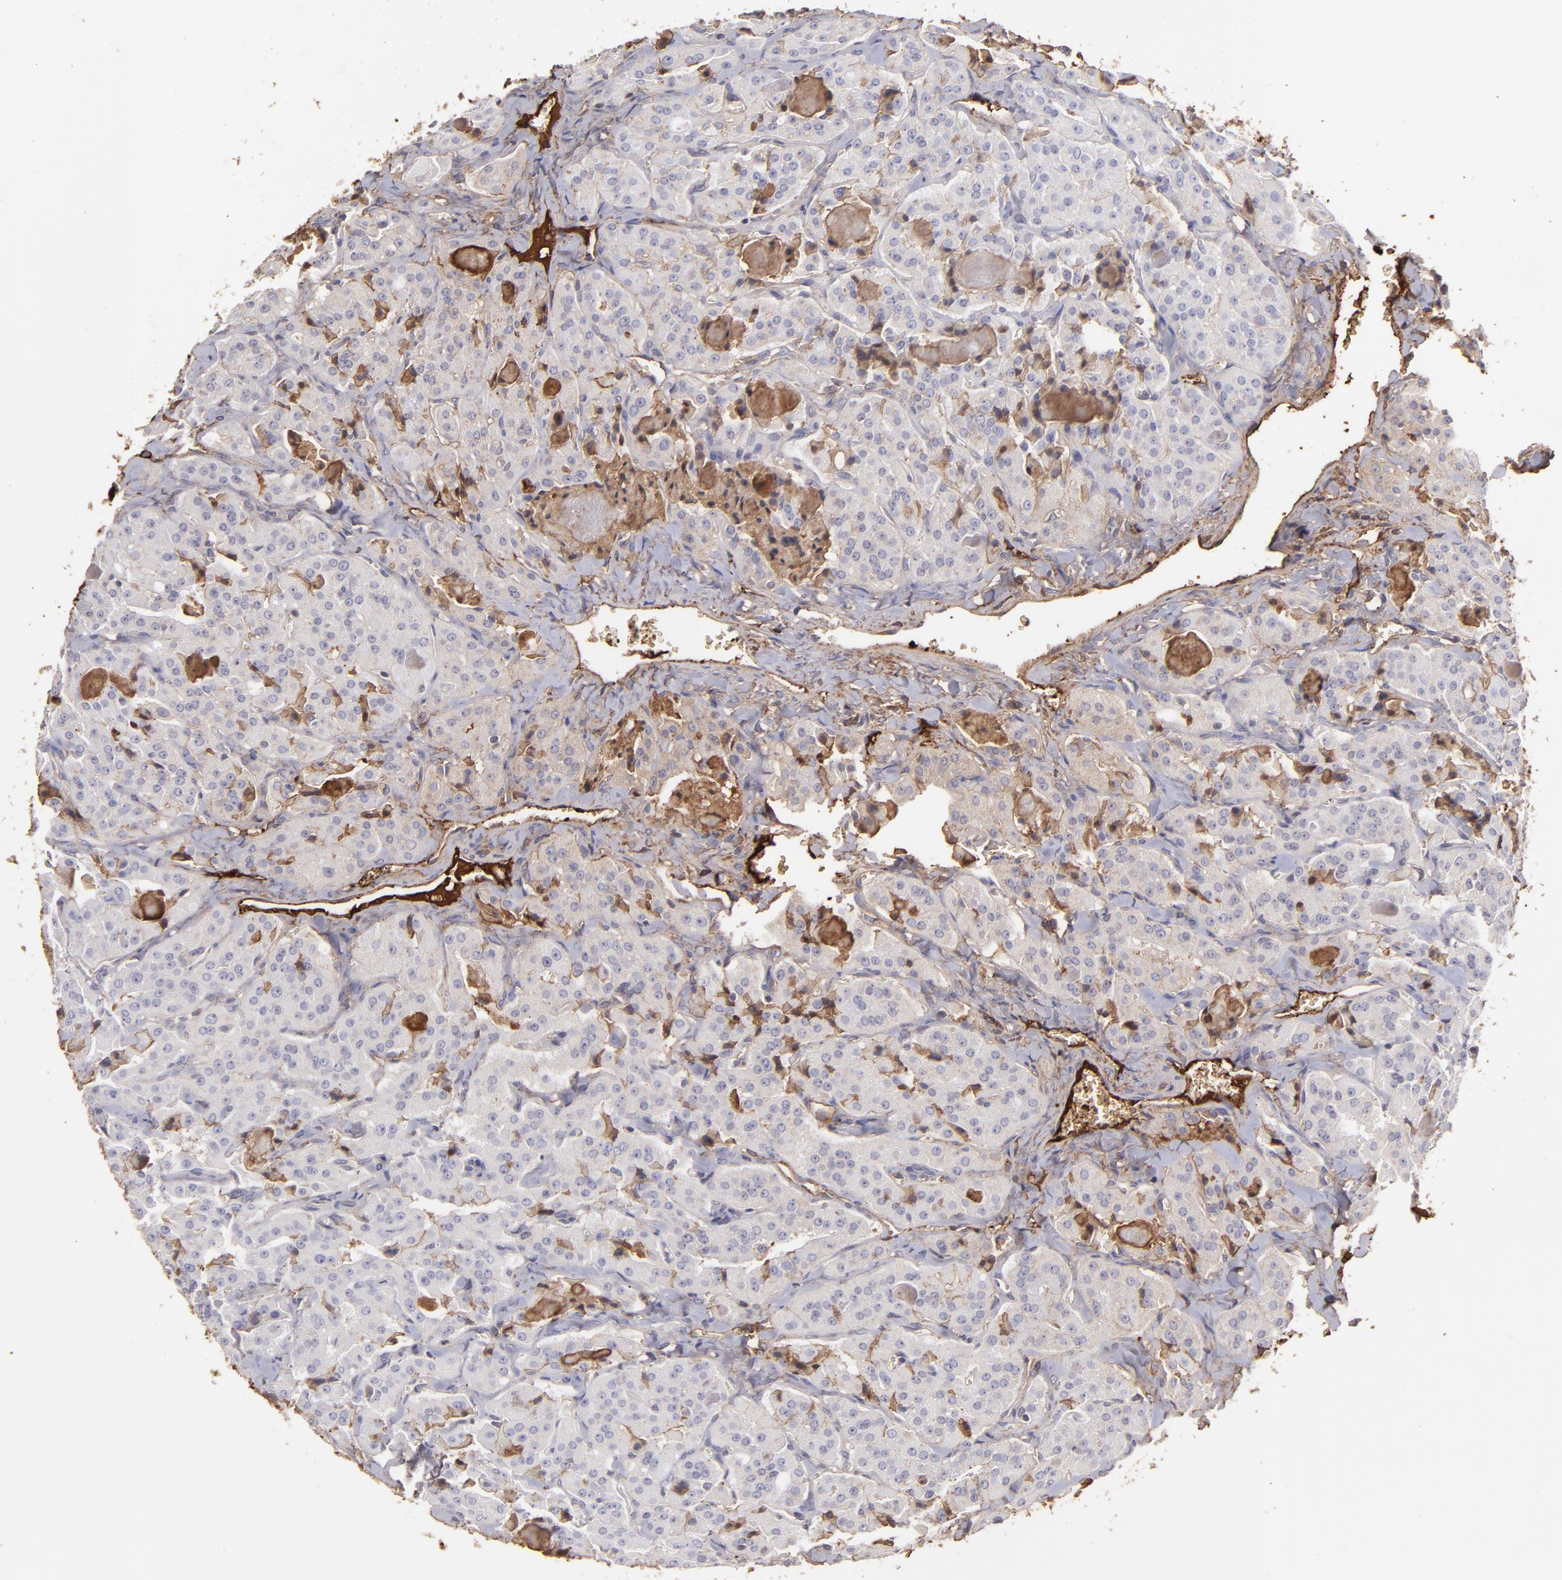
{"staining": {"intensity": "moderate", "quantity": "25%-75%", "location": "cytoplasmic/membranous"}, "tissue": "thyroid cancer", "cell_type": "Tumor cells", "image_type": "cancer", "snomed": [{"axis": "morphology", "description": "Carcinoma, NOS"}, {"axis": "topography", "description": "Thyroid gland"}], "caption": "Human thyroid cancer stained with a brown dye exhibits moderate cytoplasmic/membranous positive expression in about 25%-75% of tumor cells.", "gene": "FGB", "patient": {"sex": "male", "age": 76}}